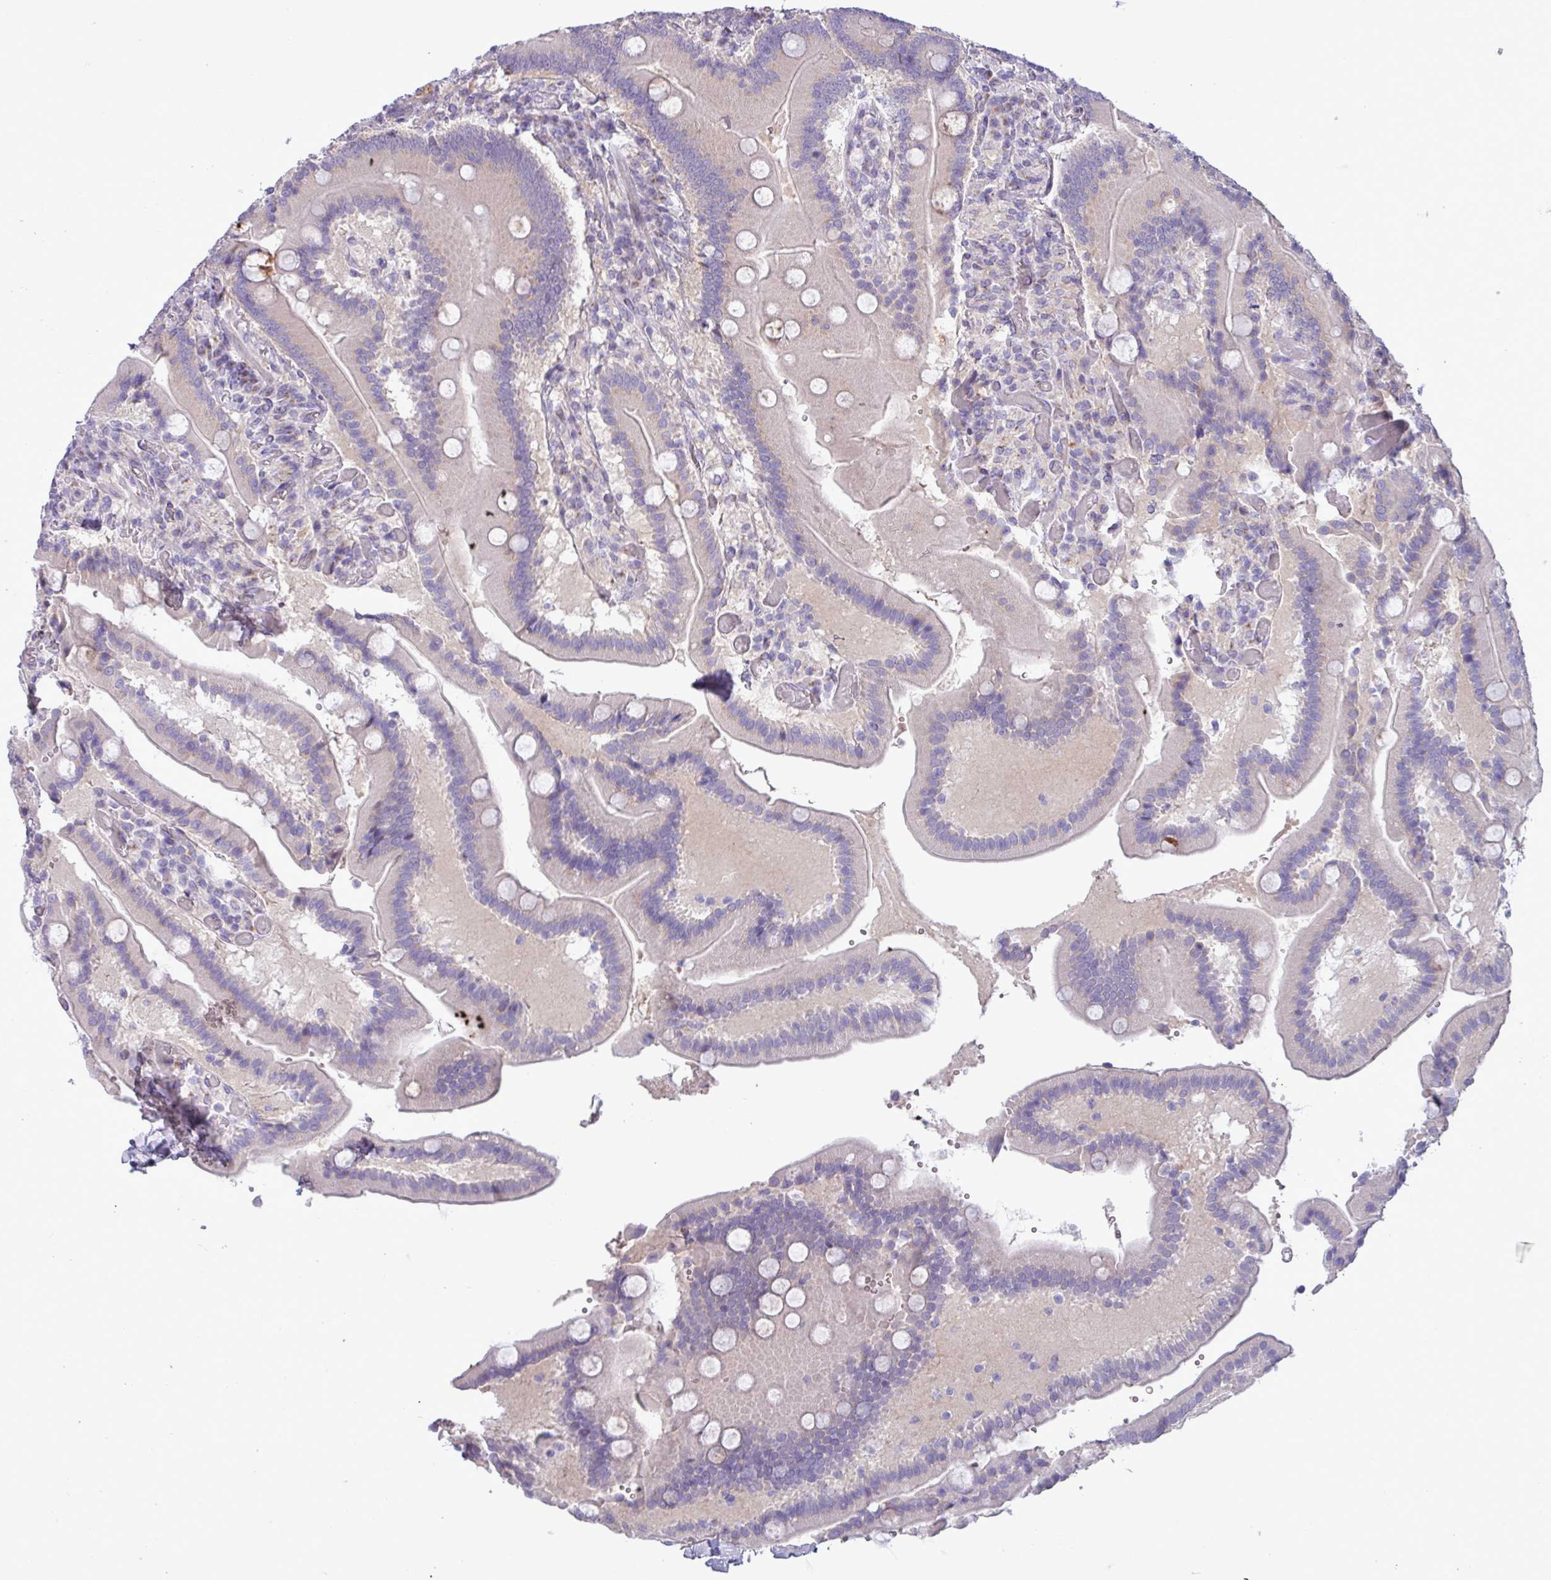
{"staining": {"intensity": "moderate", "quantity": "<25%", "location": "cytoplasmic/membranous"}, "tissue": "duodenum", "cell_type": "Glandular cells", "image_type": "normal", "snomed": [{"axis": "morphology", "description": "Normal tissue, NOS"}, {"axis": "topography", "description": "Duodenum"}], "caption": "Protein expression analysis of unremarkable duodenum demonstrates moderate cytoplasmic/membranous positivity in approximately <25% of glandular cells.", "gene": "STIMATE", "patient": {"sex": "female", "age": 62}}